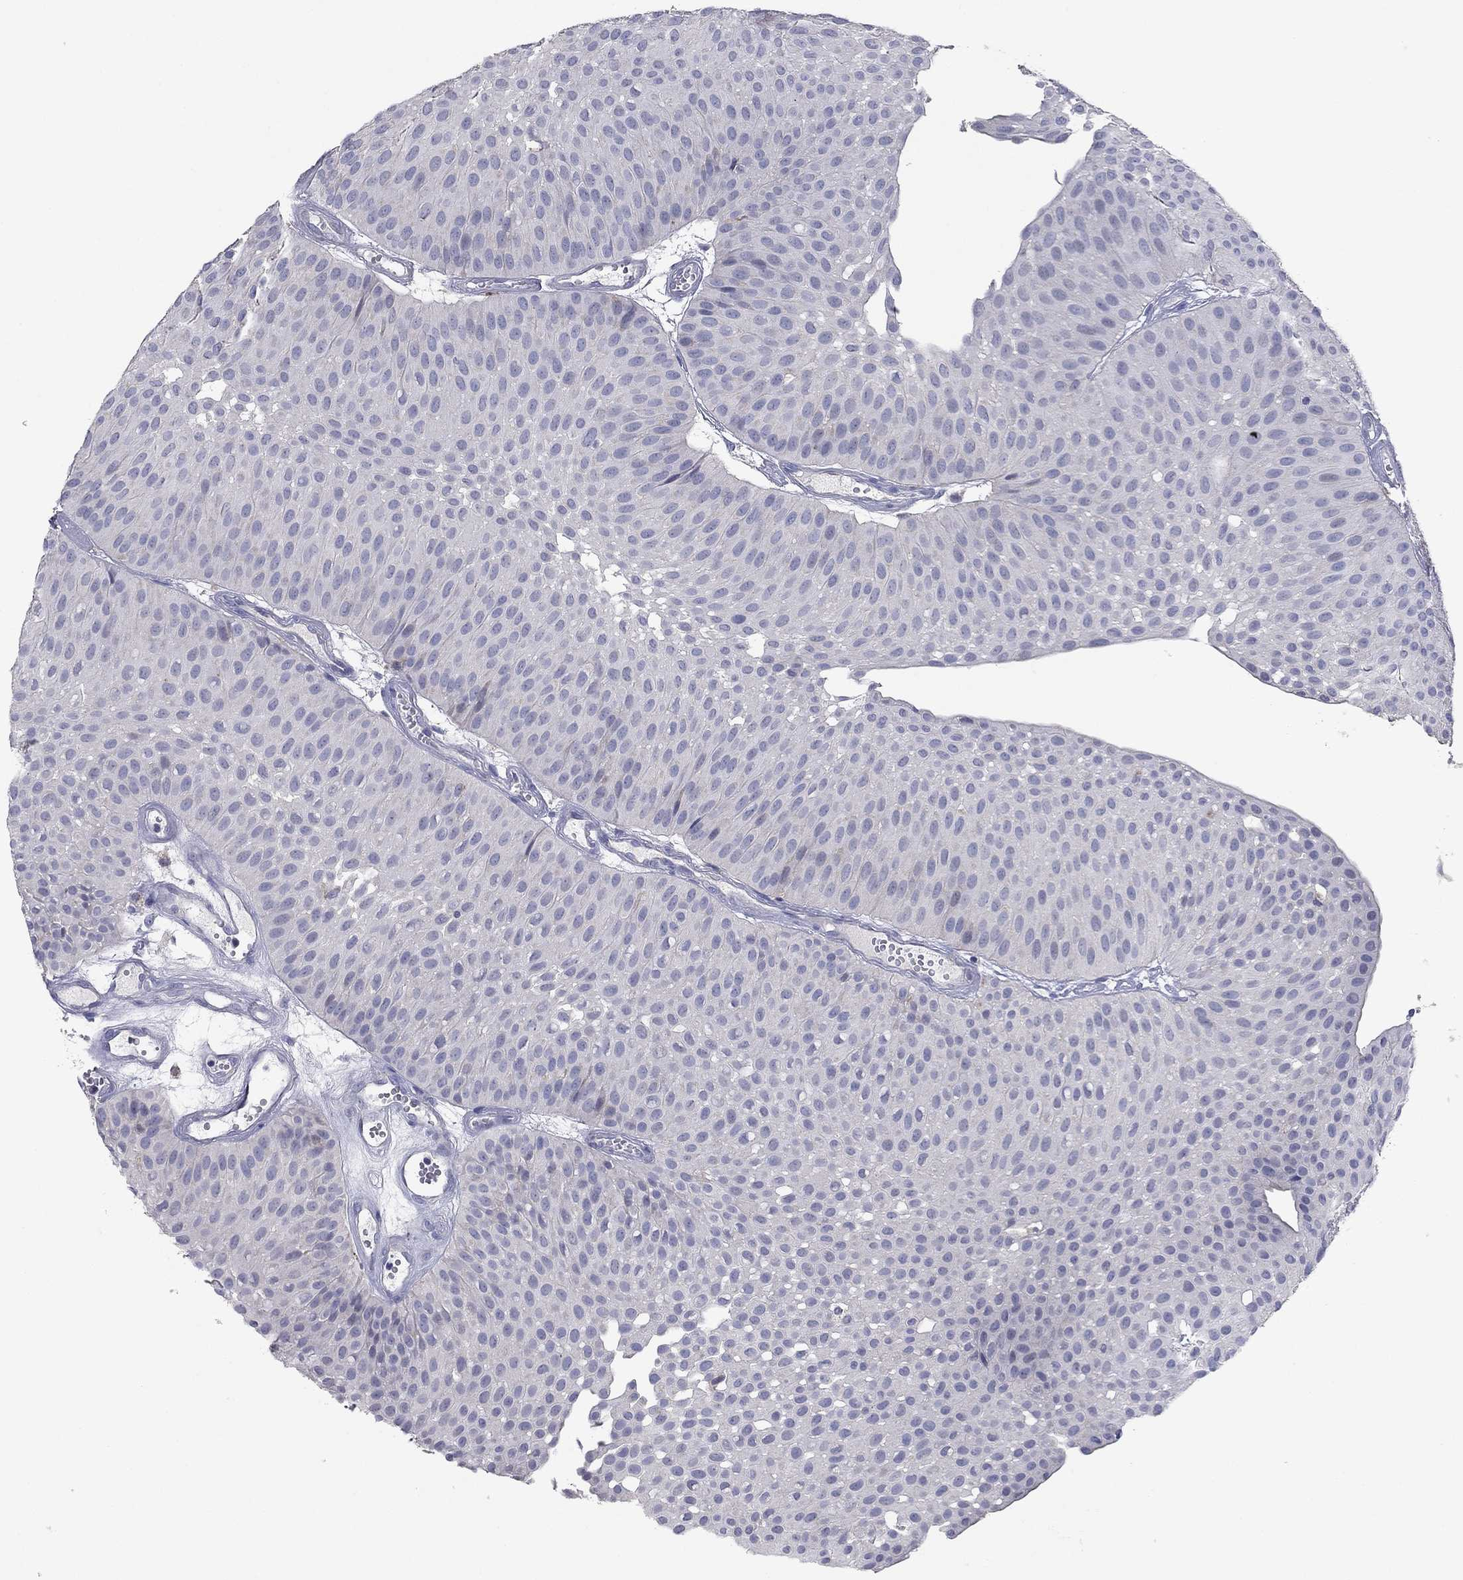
{"staining": {"intensity": "negative", "quantity": "none", "location": "none"}, "tissue": "urothelial cancer", "cell_type": "Tumor cells", "image_type": "cancer", "snomed": [{"axis": "morphology", "description": "Urothelial carcinoma, Low grade"}, {"axis": "topography", "description": "Urinary bladder"}], "caption": "Urothelial carcinoma (low-grade) was stained to show a protein in brown. There is no significant positivity in tumor cells.", "gene": "PTGDS", "patient": {"sex": "male", "age": 64}}